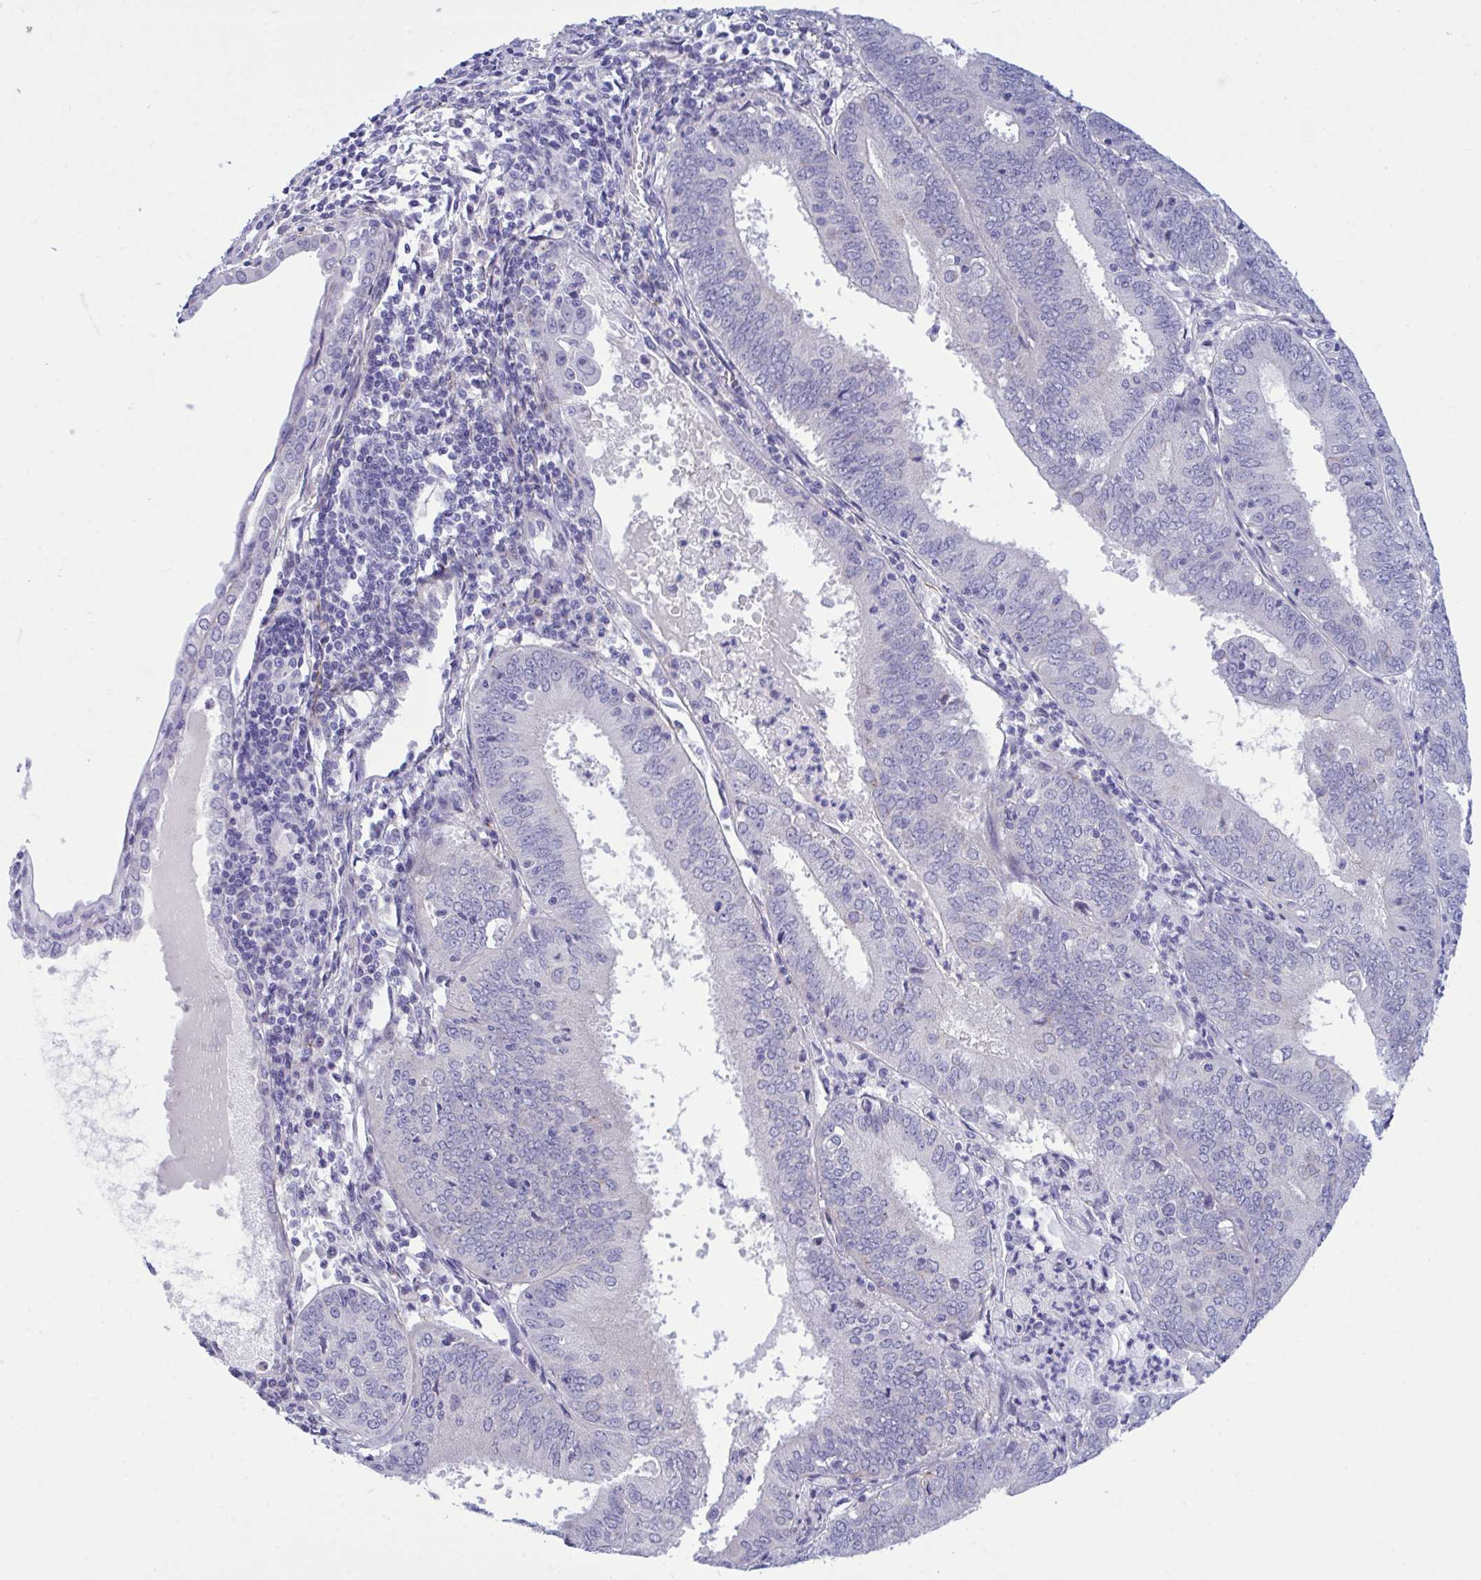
{"staining": {"intensity": "negative", "quantity": "none", "location": "none"}, "tissue": "cervical cancer", "cell_type": "Tumor cells", "image_type": "cancer", "snomed": [{"axis": "morphology", "description": "Adenocarcinoma, NOS"}, {"axis": "topography", "description": "Cervix"}], "caption": "A histopathology image of human cervical cancer (adenocarcinoma) is negative for staining in tumor cells.", "gene": "MED9", "patient": {"sex": "female", "age": 56}}